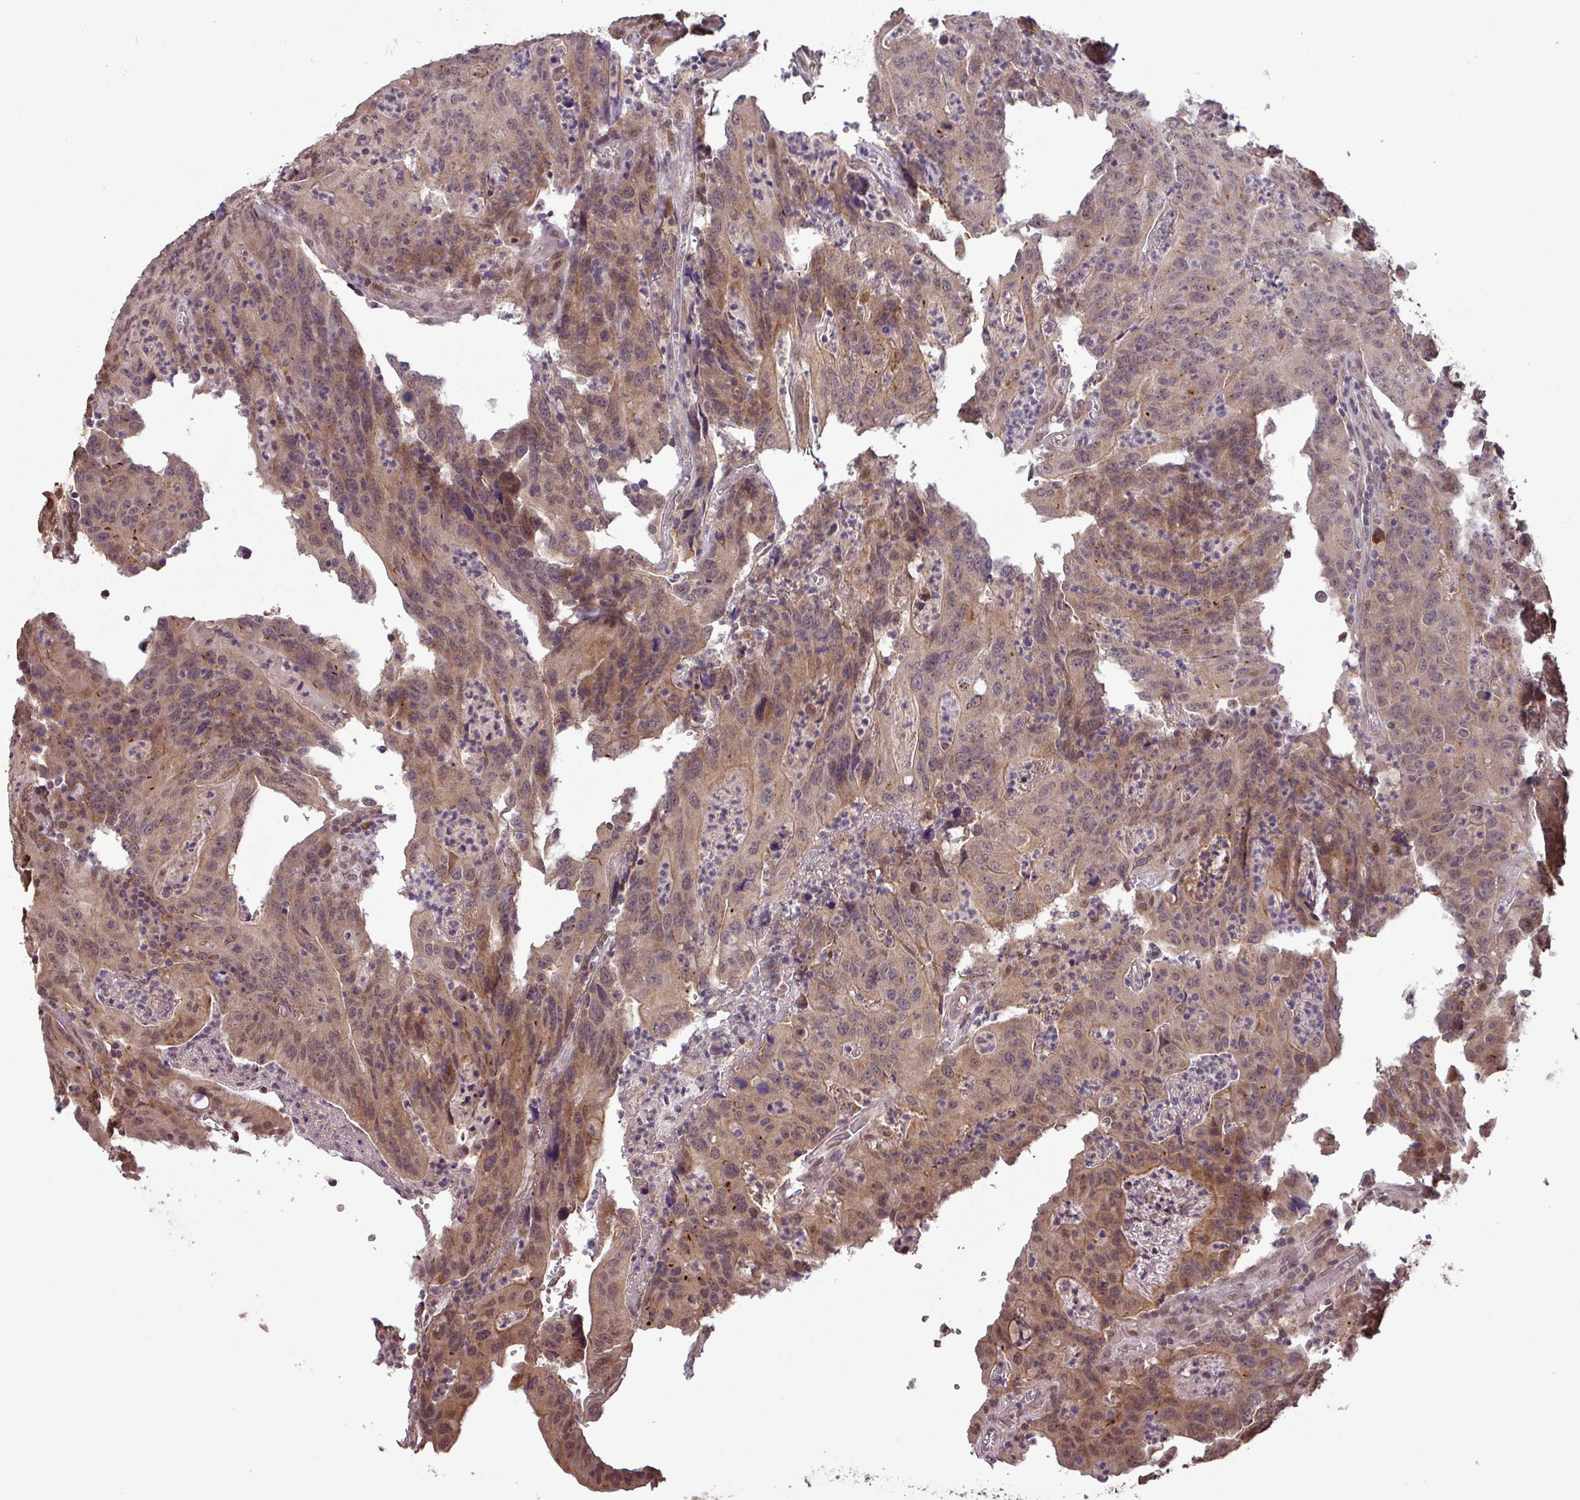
{"staining": {"intensity": "moderate", "quantity": ">75%", "location": "cytoplasmic/membranous,nuclear"}, "tissue": "colorectal cancer", "cell_type": "Tumor cells", "image_type": "cancer", "snomed": [{"axis": "morphology", "description": "Adenocarcinoma, NOS"}, {"axis": "topography", "description": "Colon"}], "caption": "IHC histopathology image of neoplastic tissue: human colorectal adenocarcinoma stained using IHC demonstrates medium levels of moderate protein expression localized specifically in the cytoplasmic/membranous and nuclear of tumor cells, appearing as a cytoplasmic/membranous and nuclear brown color.", "gene": "NOB1", "patient": {"sex": "male", "age": 83}}